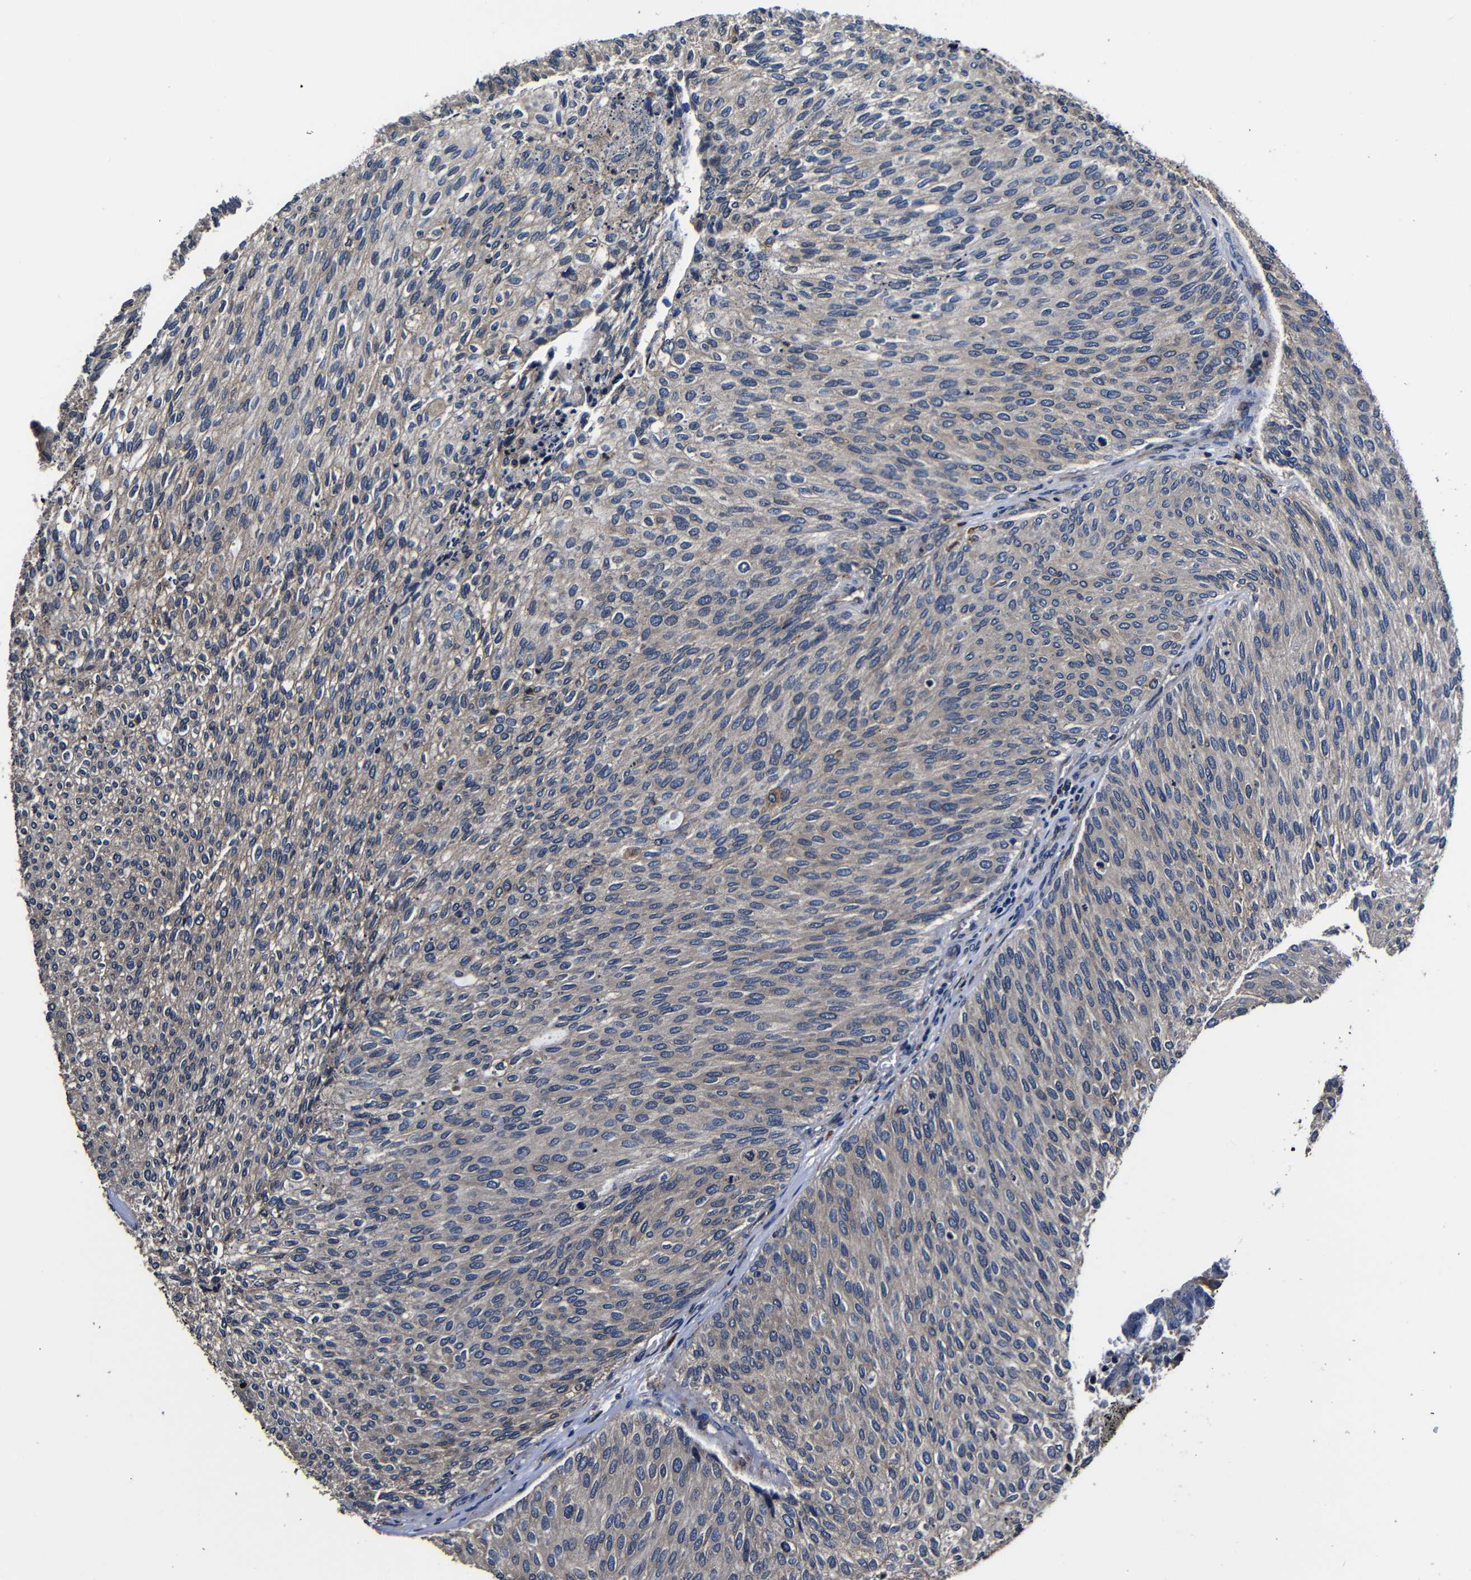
{"staining": {"intensity": "weak", "quantity": ">75%", "location": "cytoplasmic/membranous"}, "tissue": "urothelial cancer", "cell_type": "Tumor cells", "image_type": "cancer", "snomed": [{"axis": "morphology", "description": "Urothelial carcinoma, Low grade"}, {"axis": "topography", "description": "Urinary bladder"}], "caption": "Immunohistochemical staining of urothelial cancer demonstrates low levels of weak cytoplasmic/membranous staining in about >75% of tumor cells.", "gene": "SCN9A", "patient": {"sex": "female", "age": 79}}